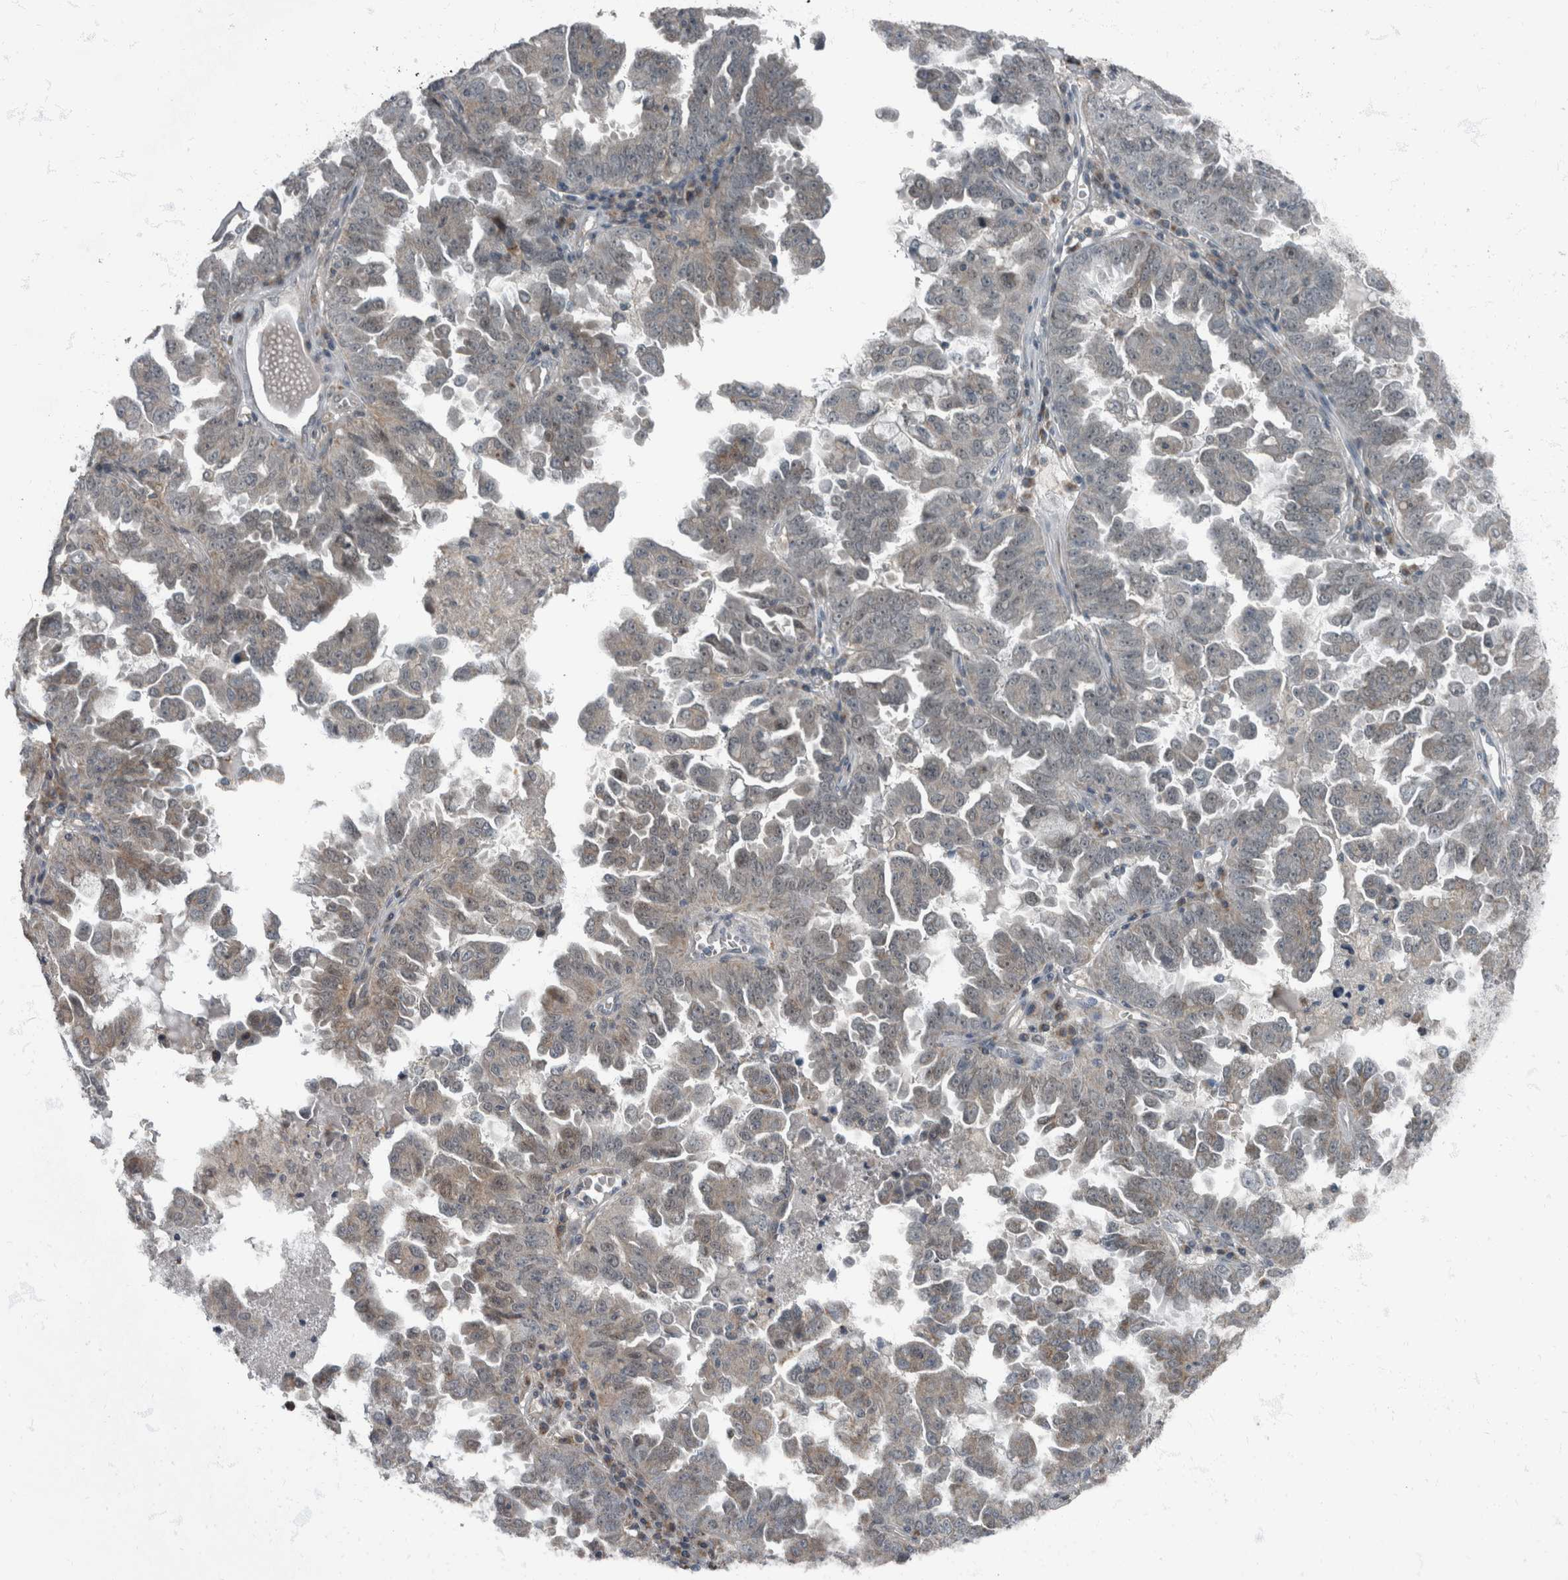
{"staining": {"intensity": "weak", "quantity": "<25%", "location": "cytoplasmic/membranous"}, "tissue": "ovarian cancer", "cell_type": "Tumor cells", "image_type": "cancer", "snomed": [{"axis": "morphology", "description": "Carcinoma, endometroid"}, {"axis": "topography", "description": "Ovary"}], "caption": "Immunohistochemistry micrograph of human endometroid carcinoma (ovarian) stained for a protein (brown), which shows no expression in tumor cells. (DAB (3,3'-diaminobenzidine) immunohistochemistry (IHC) visualized using brightfield microscopy, high magnification).", "gene": "RABGGTB", "patient": {"sex": "female", "age": 62}}